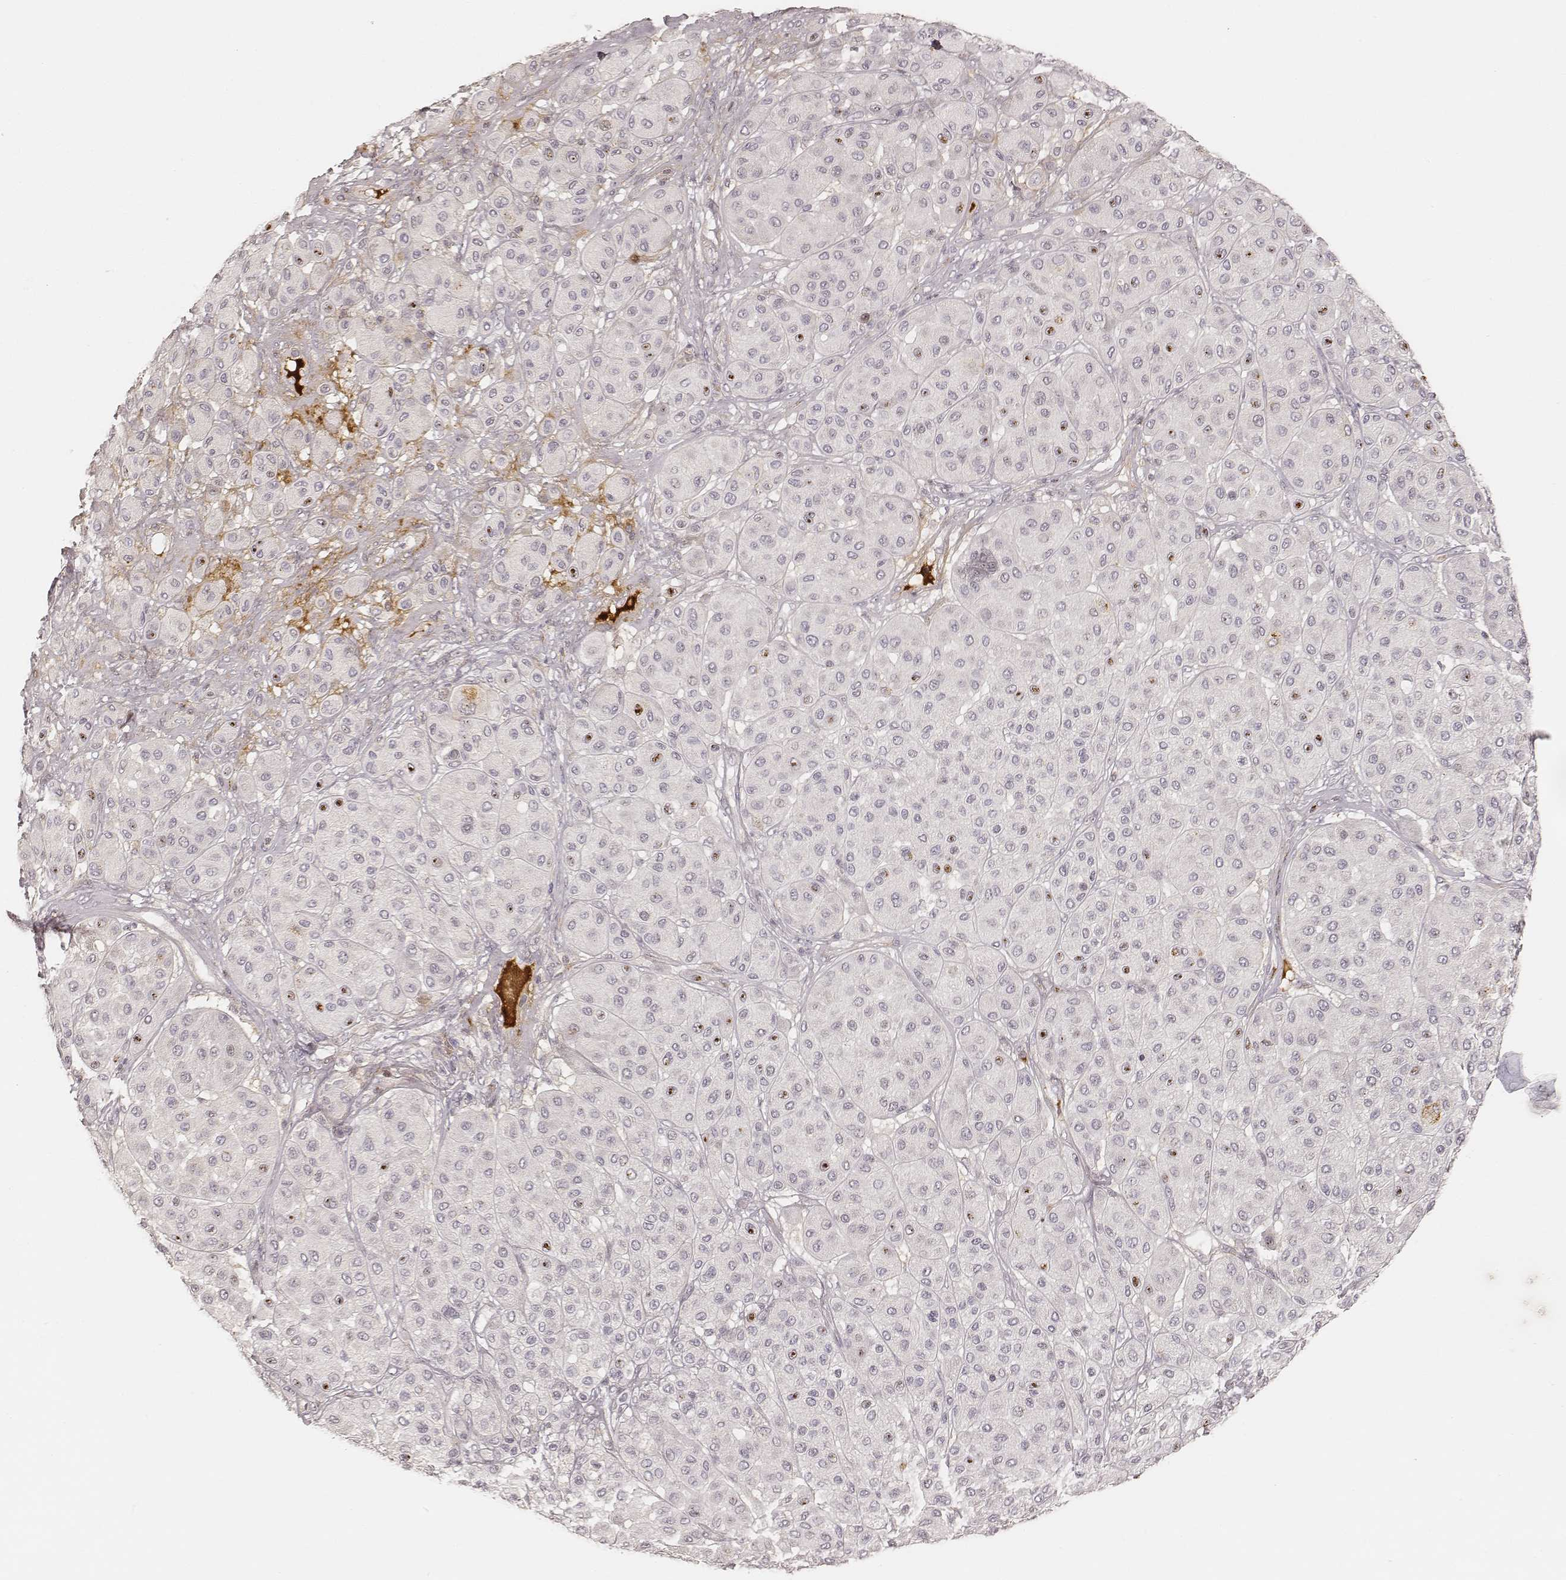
{"staining": {"intensity": "moderate", "quantity": "<25%", "location": "cytoplasmic/membranous,nuclear"}, "tissue": "melanoma", "cell_type": "Tumor cells", "image_type": "cancer", "snomed": [{"axis": "morphology", "description": "Malignant melanoma, Metastatic site"}, {"axis": "topography", "description": "Smooth muscle"}], "caption": "This micrograph displays malignant melanoma (metastatic site) stained with IHC to label a protein in brown. The cytoplasmic/membranous and nuclear of tumor cells show moderate positivity for the protein. Nuclei are counter-stained blue.", "gene": "GORASP2", "patient": {"sex": "male", "age": 41}}